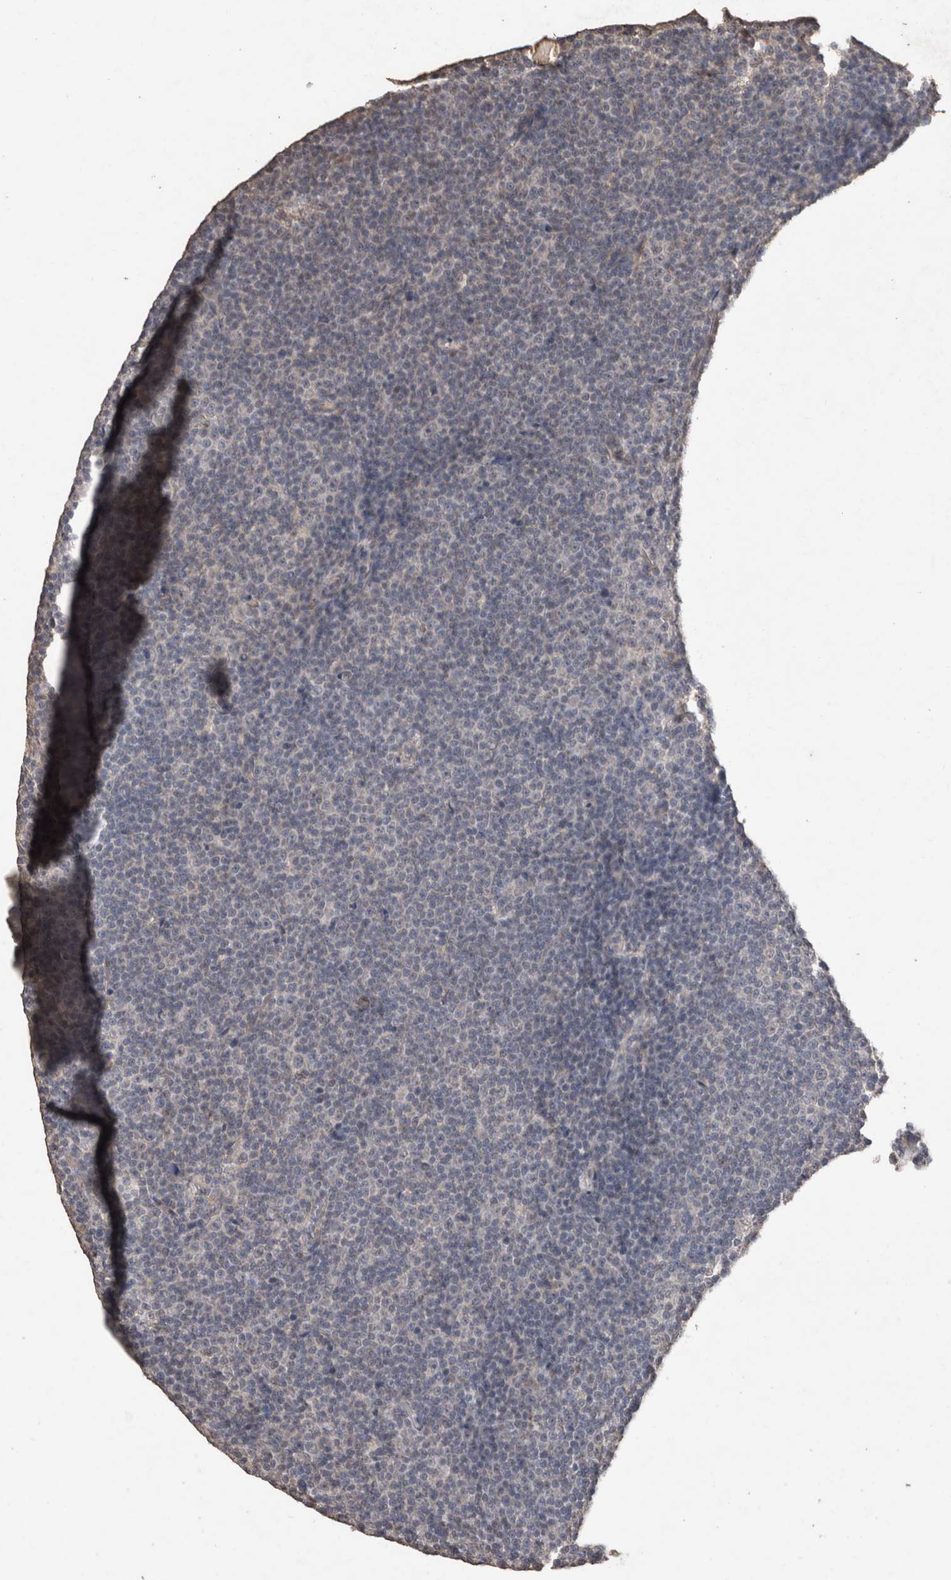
{"staining": {"intensity": "negative", "quantity": "none", "location": "none"}, "tissue": "lymphoma", "cell_type": "Tumor cells", "image_type": "cancer", "snomed": [{"axis": "morphology", "description": "Malignant lymphoma, non-Hodgkin's type, Low grade"}, {"axis": "topography", "description": "Lymph node"}], "caption": "An immunohistochemistry (IHC) photomicrograph of lymphoma is shown. There is no staining in tumor cells of lymphoma.", "gene": "C1QTNF5", "patient": {"sex": "female", "age": 67}}